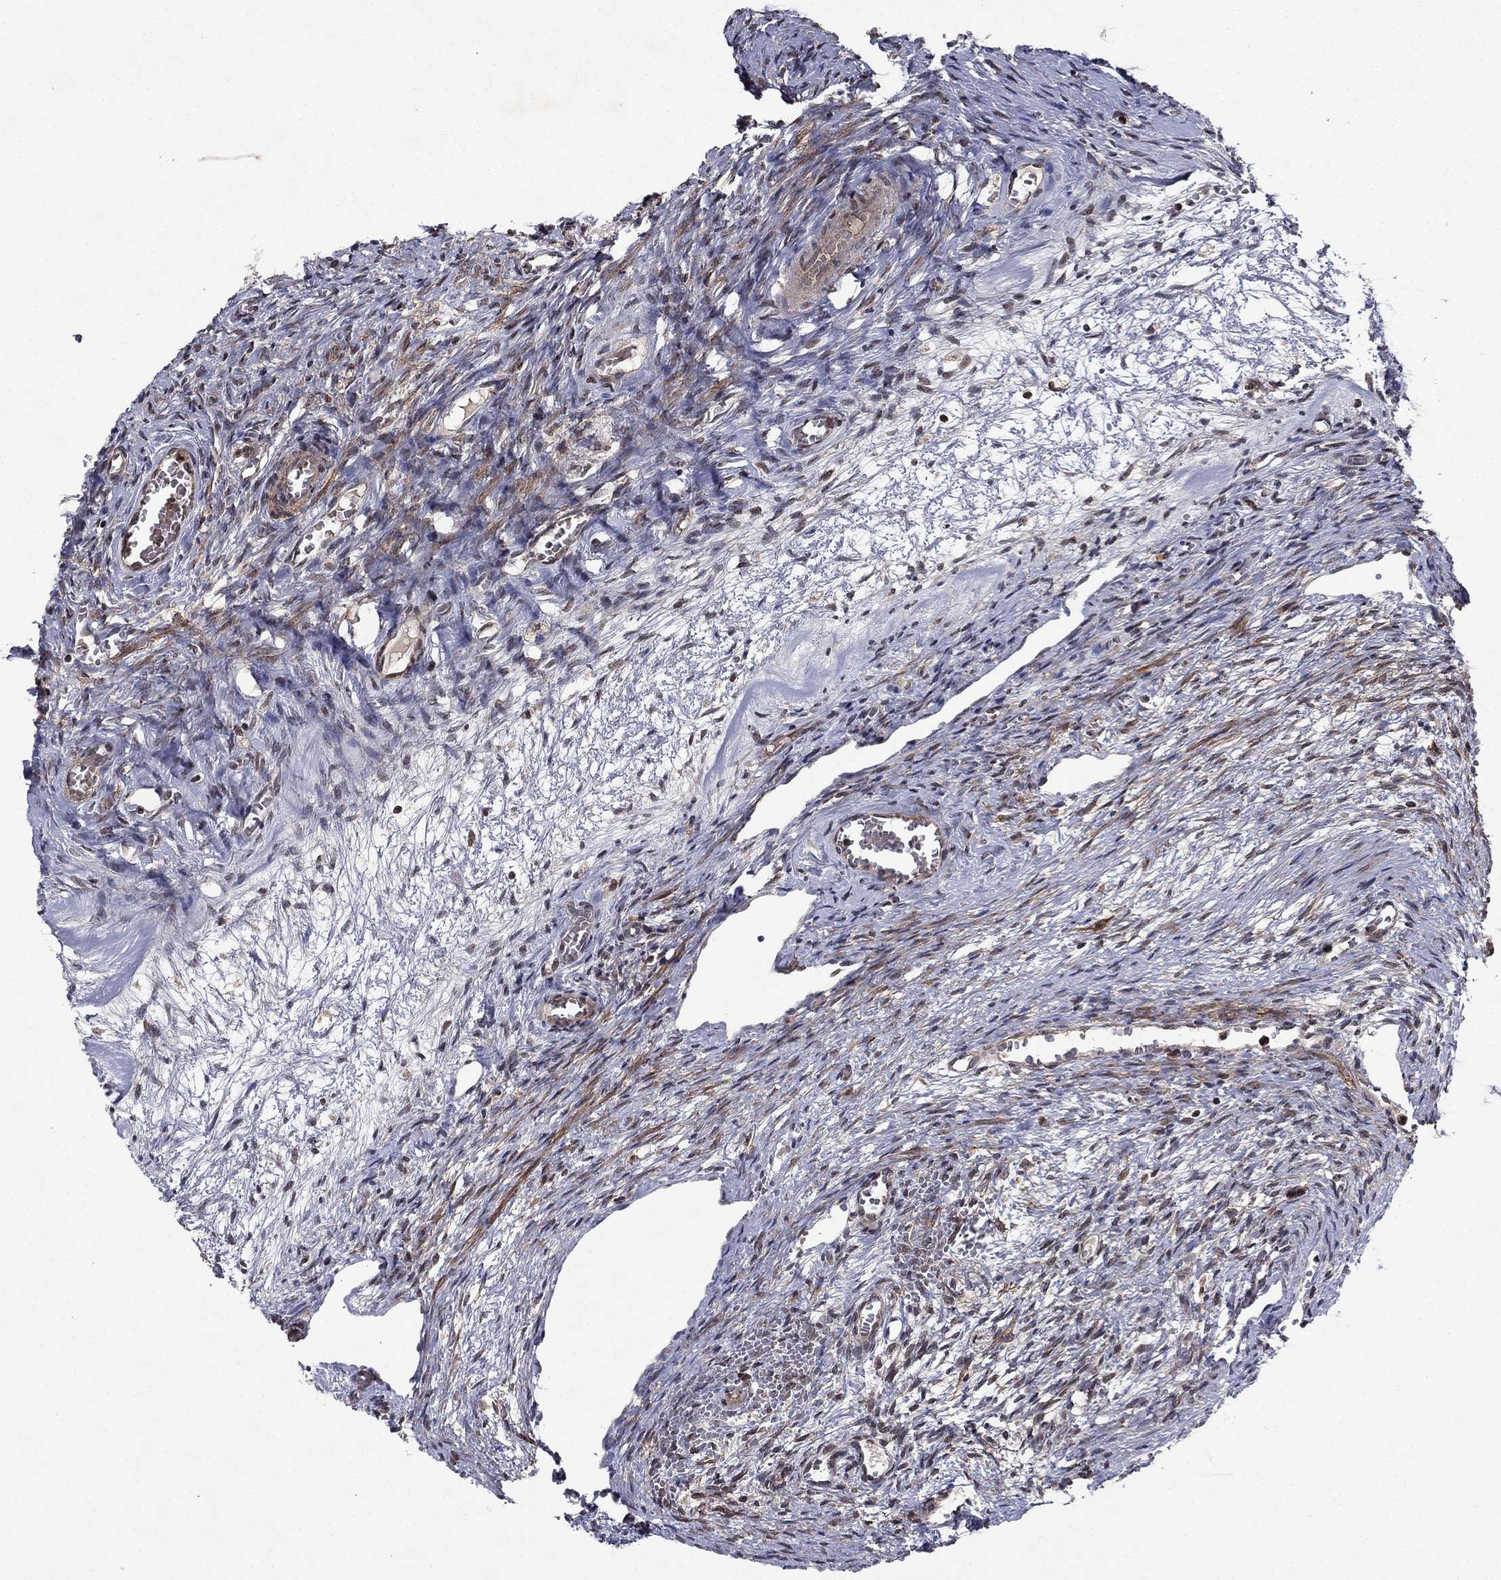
{"staining": {"intensity": "negative", "quantity": "none", "location": "none"}, "tissue": "ovary", "cell_type": "Ovarian stroma cells", "image_type": "normal", "snomed": [{"axis": "morphology", "description": "Normal tissue, NOS"}, {"axis": "topography", "description": "Ovary"}], "caption": "A high-resolution image shows IHC staining of normal ovary, which shows no significant positivity in ovarian stroma cells.", "gene": "SORBS1", "patient": {"sex": "female", "age": 39}}